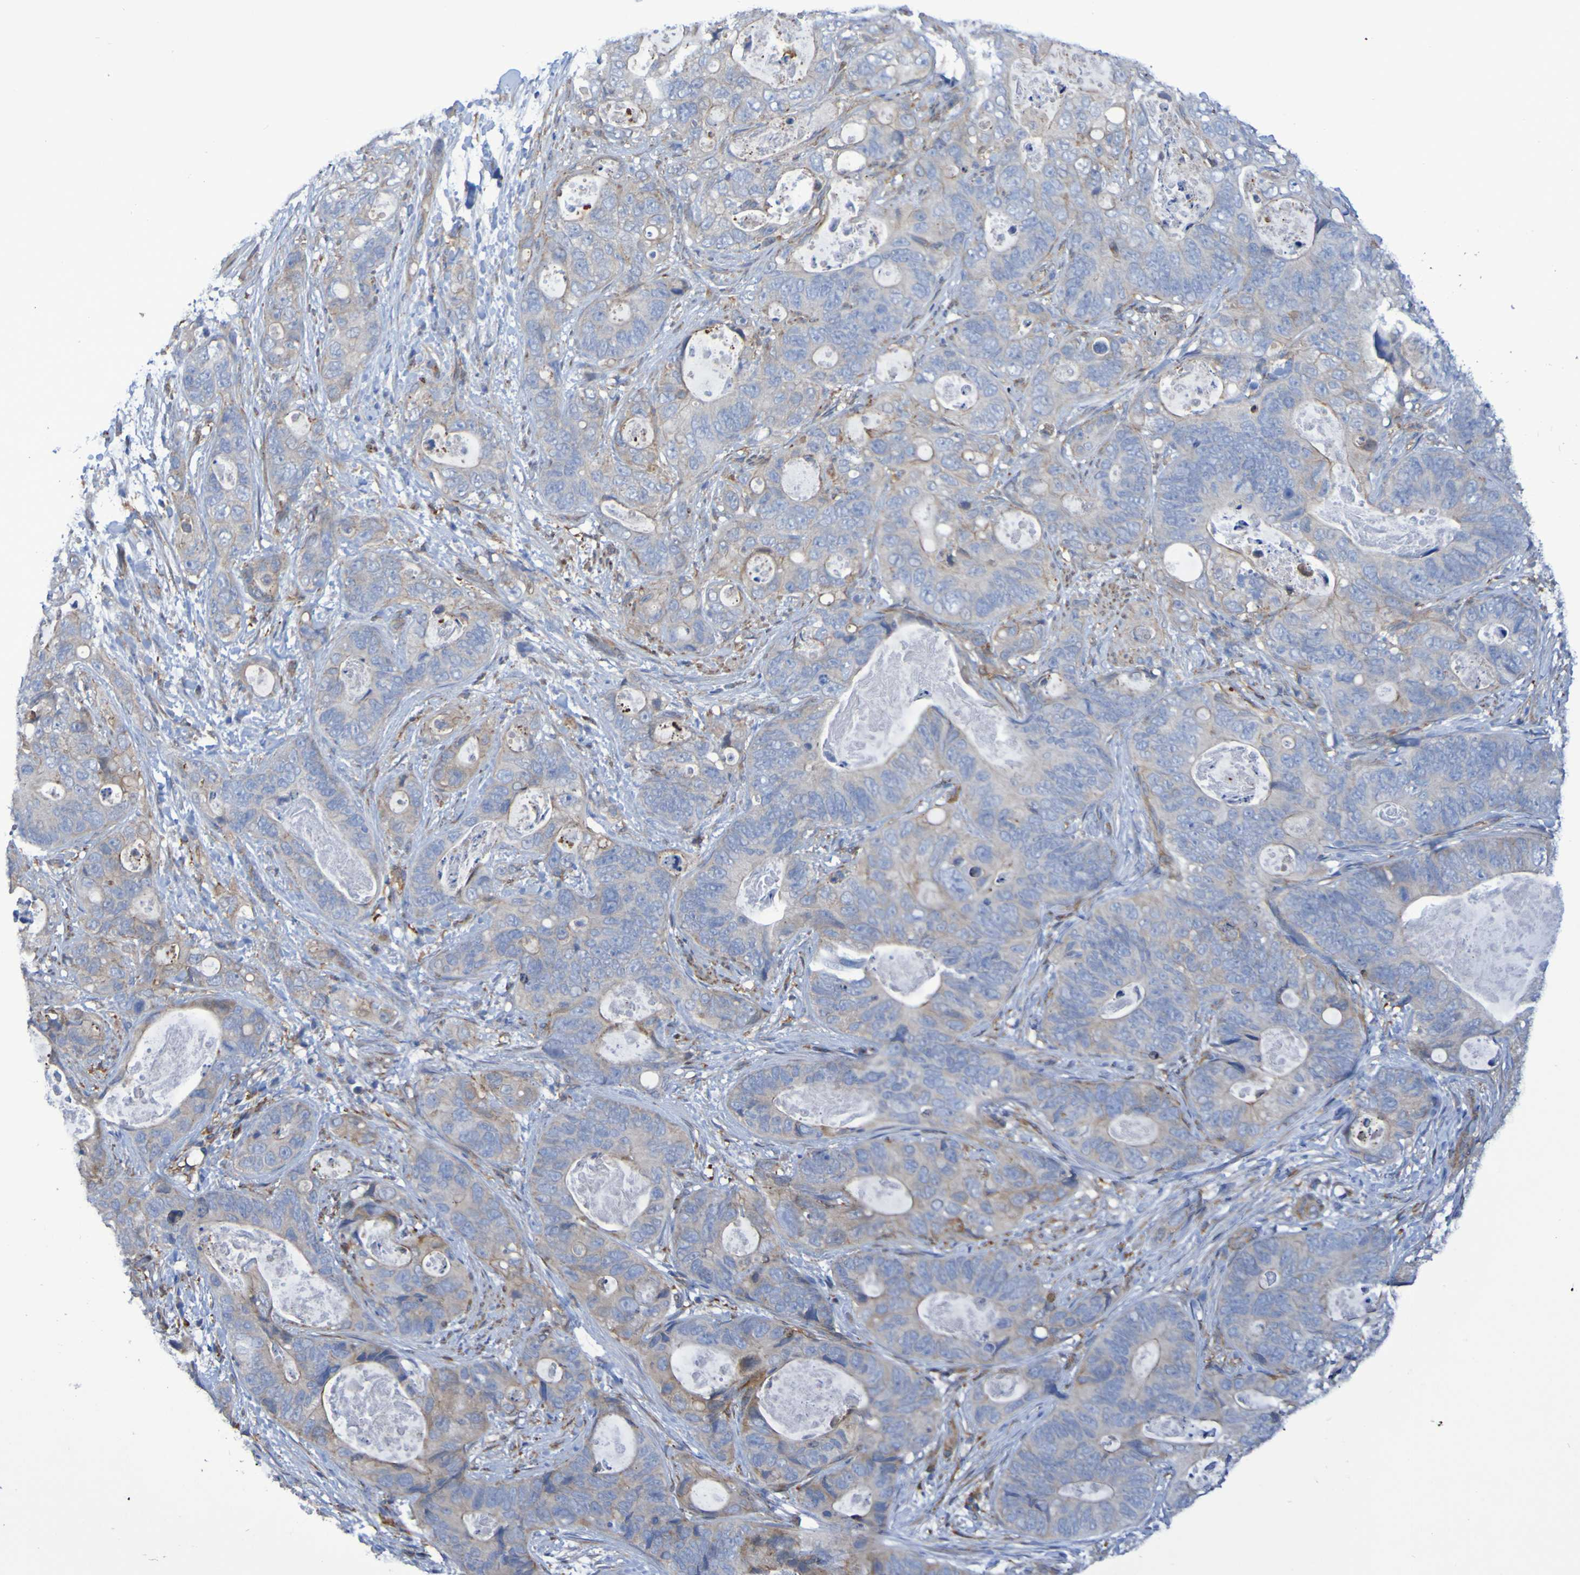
{"staining": {"intensity": "weak", "quantity": "25%-75%", "location": "cytoplasmic/membranous"}, "tissue": "stomach cancer", "cell_type": "Tumor cells", "image_type": "cancer", "snomed": [{"axis": "morphology", "description": "Adenocarcinoma, NOS"}, {"axis": "topography", "description": "Stomach"}], "caption": "Immunohistochemical staining of human stomach cancer (adenocarcinoma) reveals low levels of weak cytoplasmic/membranous protein positivity in about 25%-75% of tumor cells.", "gene": "SCRG1", "patient": {"sex": "female", "age": 89}}